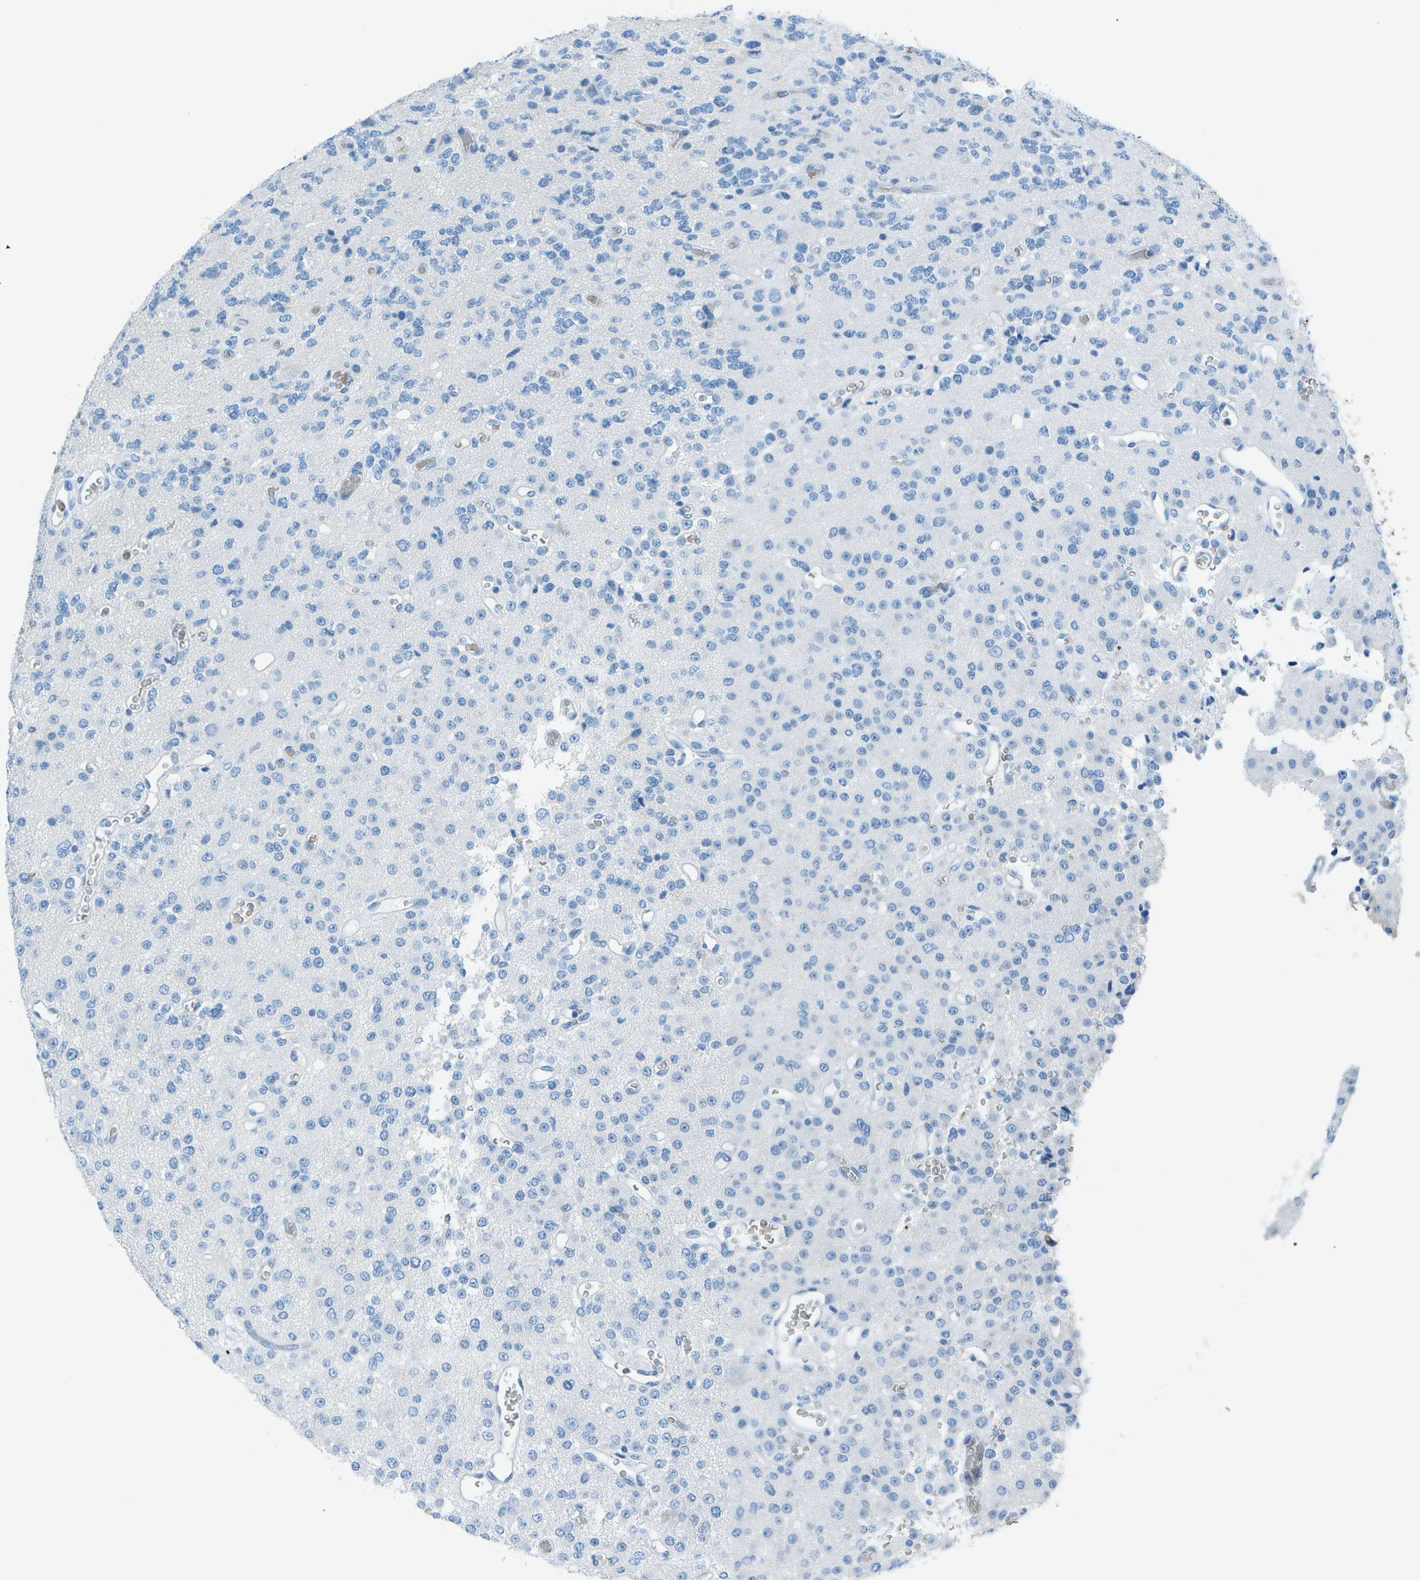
{"staining": {"intensity": "negative", "quantity": "none", "location": "none"}, "tissue": "glioma", "cell_type": "Tumor cells", "image_type": "cancer", "snomed": [{"axis": "morphology", "description": "Glioma, malignant, Low grade"}, {"axis": "topography", "description": "Brain"}], "caption": "Tumor cells show no significant positivity in glioma. (DAB immunohistochemistry, high magnification).", "gene": "ASL", "patient": {"sex": "male", "age": 38}}